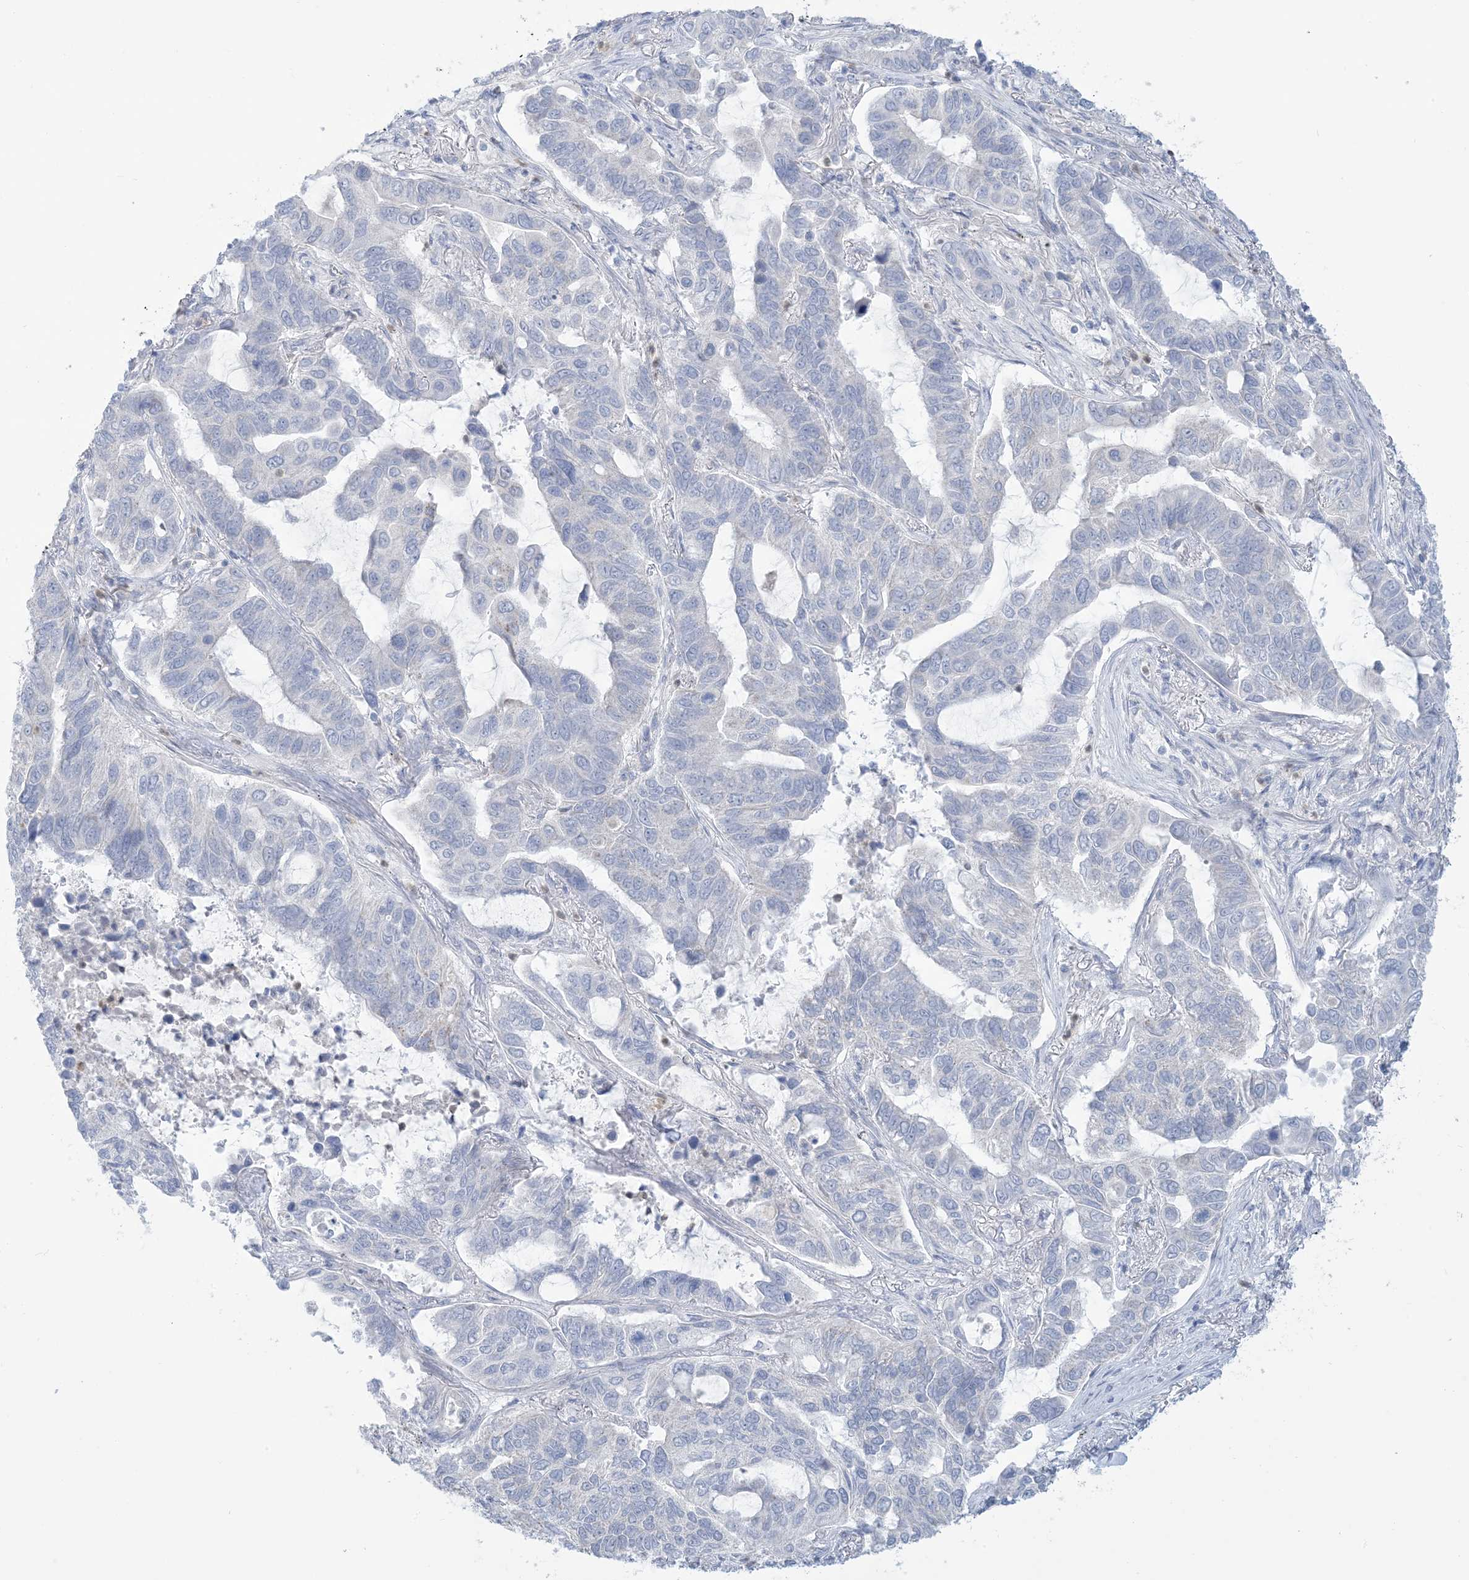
{"staining": {"intensity": "negative", "quantity": "none", "location": "none"}, "tissue": "lung cancer", "cell_type": "Tumor cells", "image_type": "cancer", "snomed": [{"axis": "morphology", "description": "Adenocarcinoma, NOS"}, {"axis": "topography", "description": "Lung"}], "caption": "Protein analysis of lung adenocarcinoma reveals no significant positivity in tumor cells.", "gene": "MTHFD2L", "patient": {"sex": "male", "age": 64}}